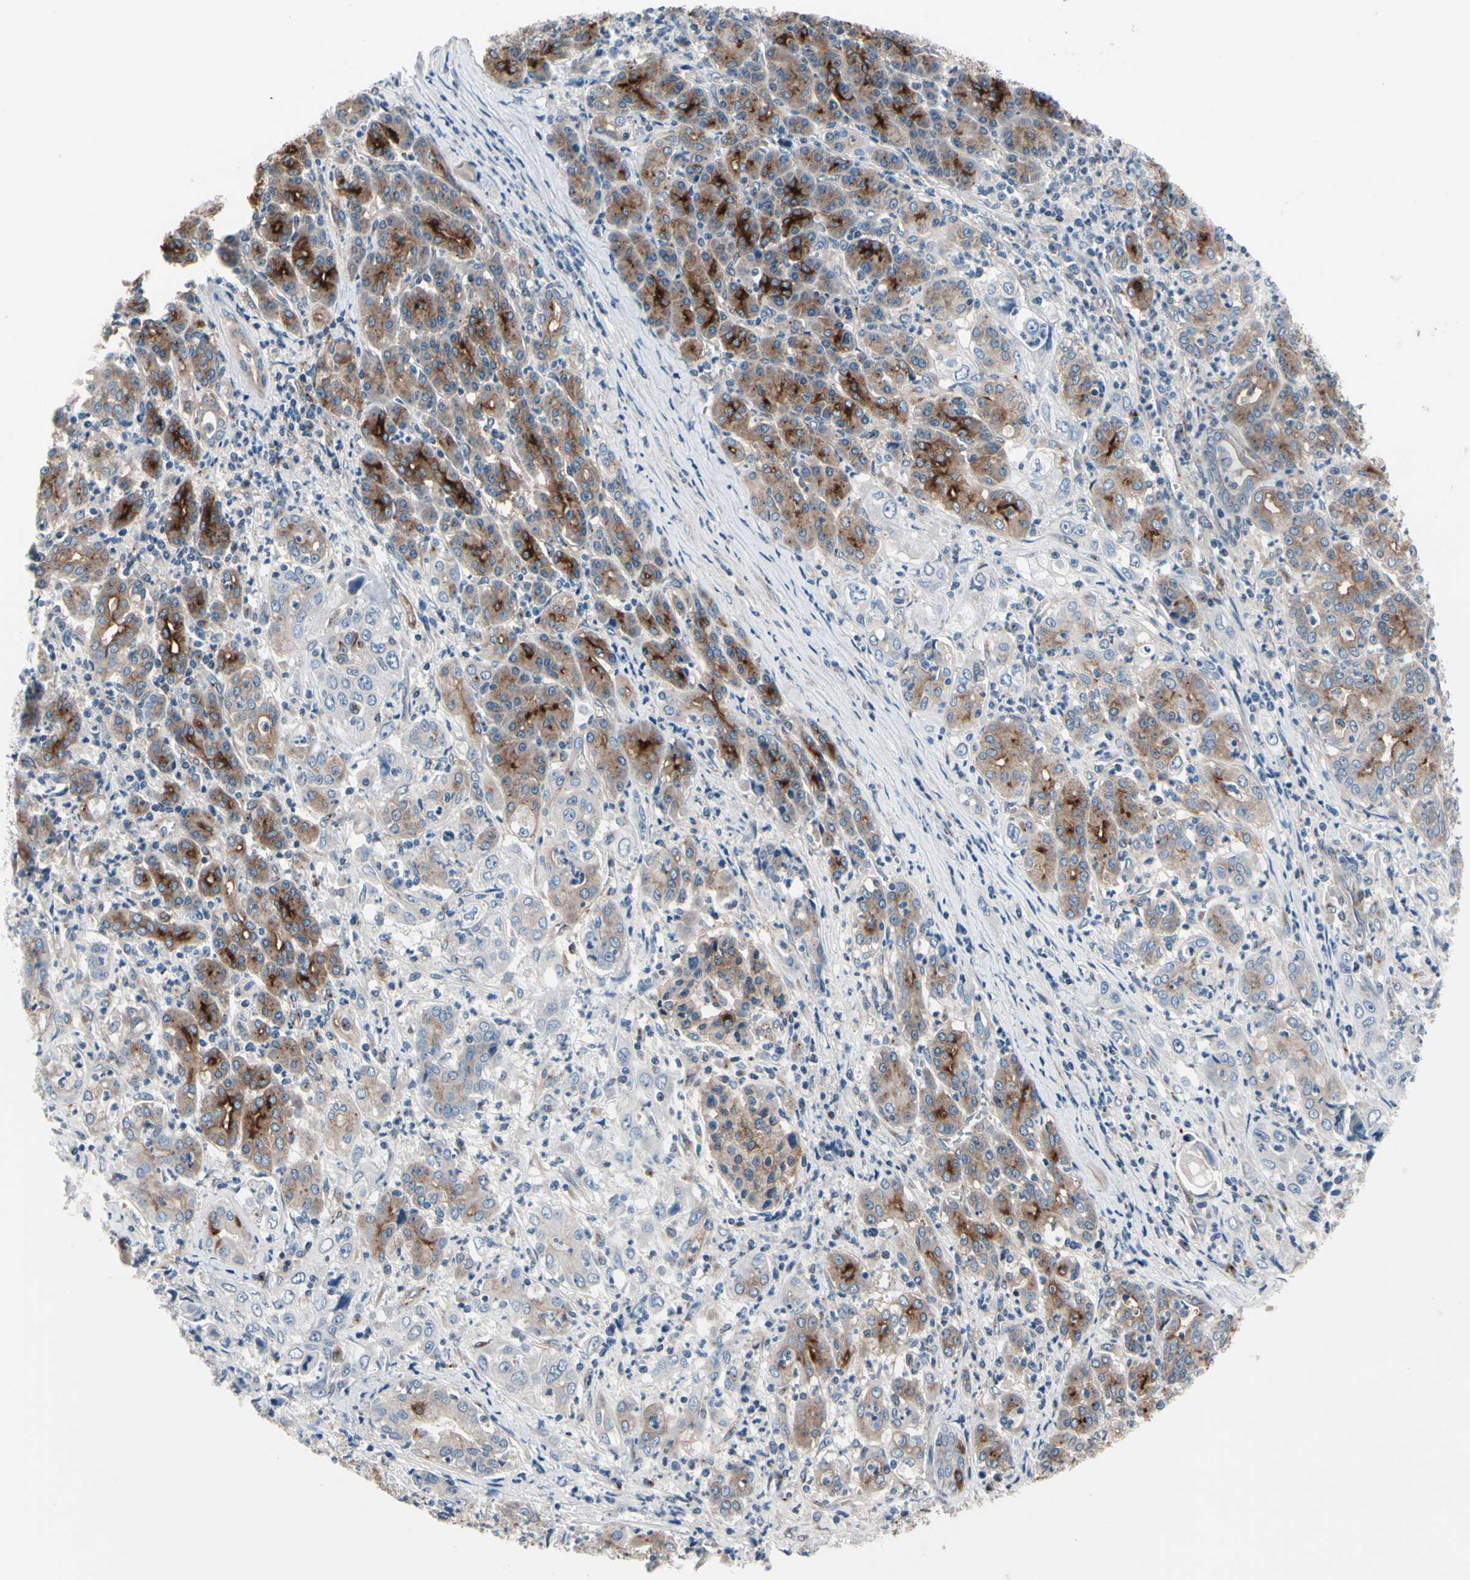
{"staining": {"intensity": "negative", "quantity": "none", "location": "none"}, "tissue": "pancreatic cancer", "cell_type": "Tumor cells", "image_type": "cancer", "snomed": [{"axis": "morphology", "description": "Adenocarcinoma, NOS"}, {"axis": "topography", "description": "Pancreas"}], "caption": "This is an immunohistochemistry (IHC) image of human pancreatic adenocarcinoma. There is no staining in tumor cells.", "gene": "PRKAR2B", "patient": {"sex": "male", "age": 70}}